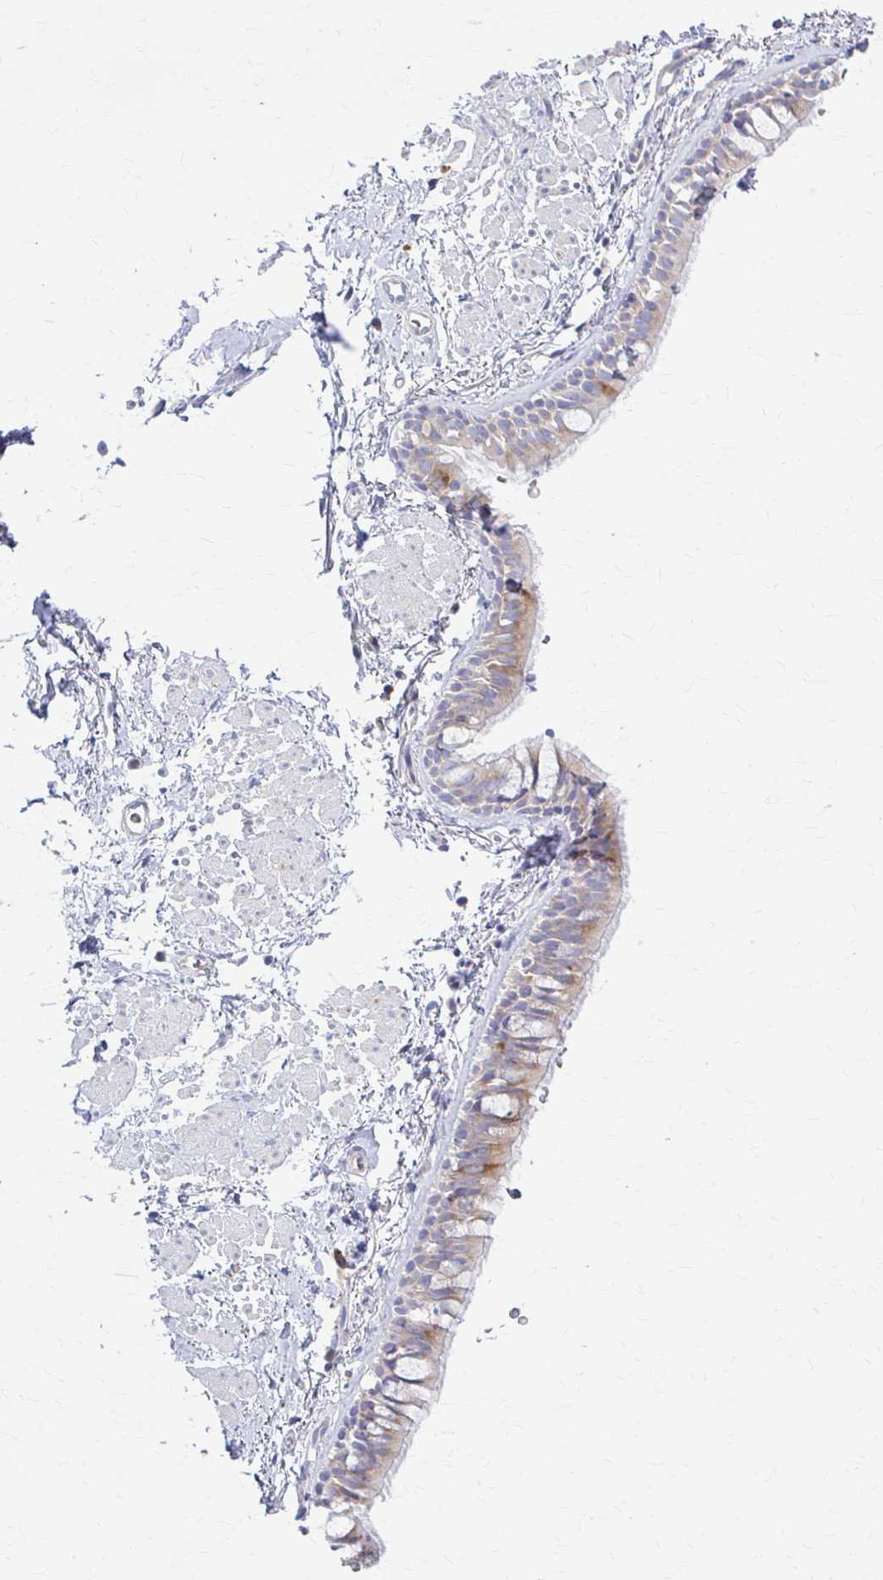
{"staining": {"intensity": "moderate", "quantity": "<25%", "location": "cytoplasmic/membranous"}, "tissue": "bronchus", "cell_type": "Respiratory epithelial cells", "image_type": "normal", "snomed": [{"axis": "morphology", "description": "Normal tissue, NOS"}, {"axis": "topography", "description": "Lymph node"}, {"axis": "topography", "description": "Cartilage tissue"}, {"axis": "topography", "description": "Bronchus"}], "caption": "A micrograph of human bronchus stained for a protein exhibits moderate cytoplasmic/membranous brown staining in respiratory epithelial cells.", "gene": "PRKRA", "patient": {"sex": "female", "age": 70}}